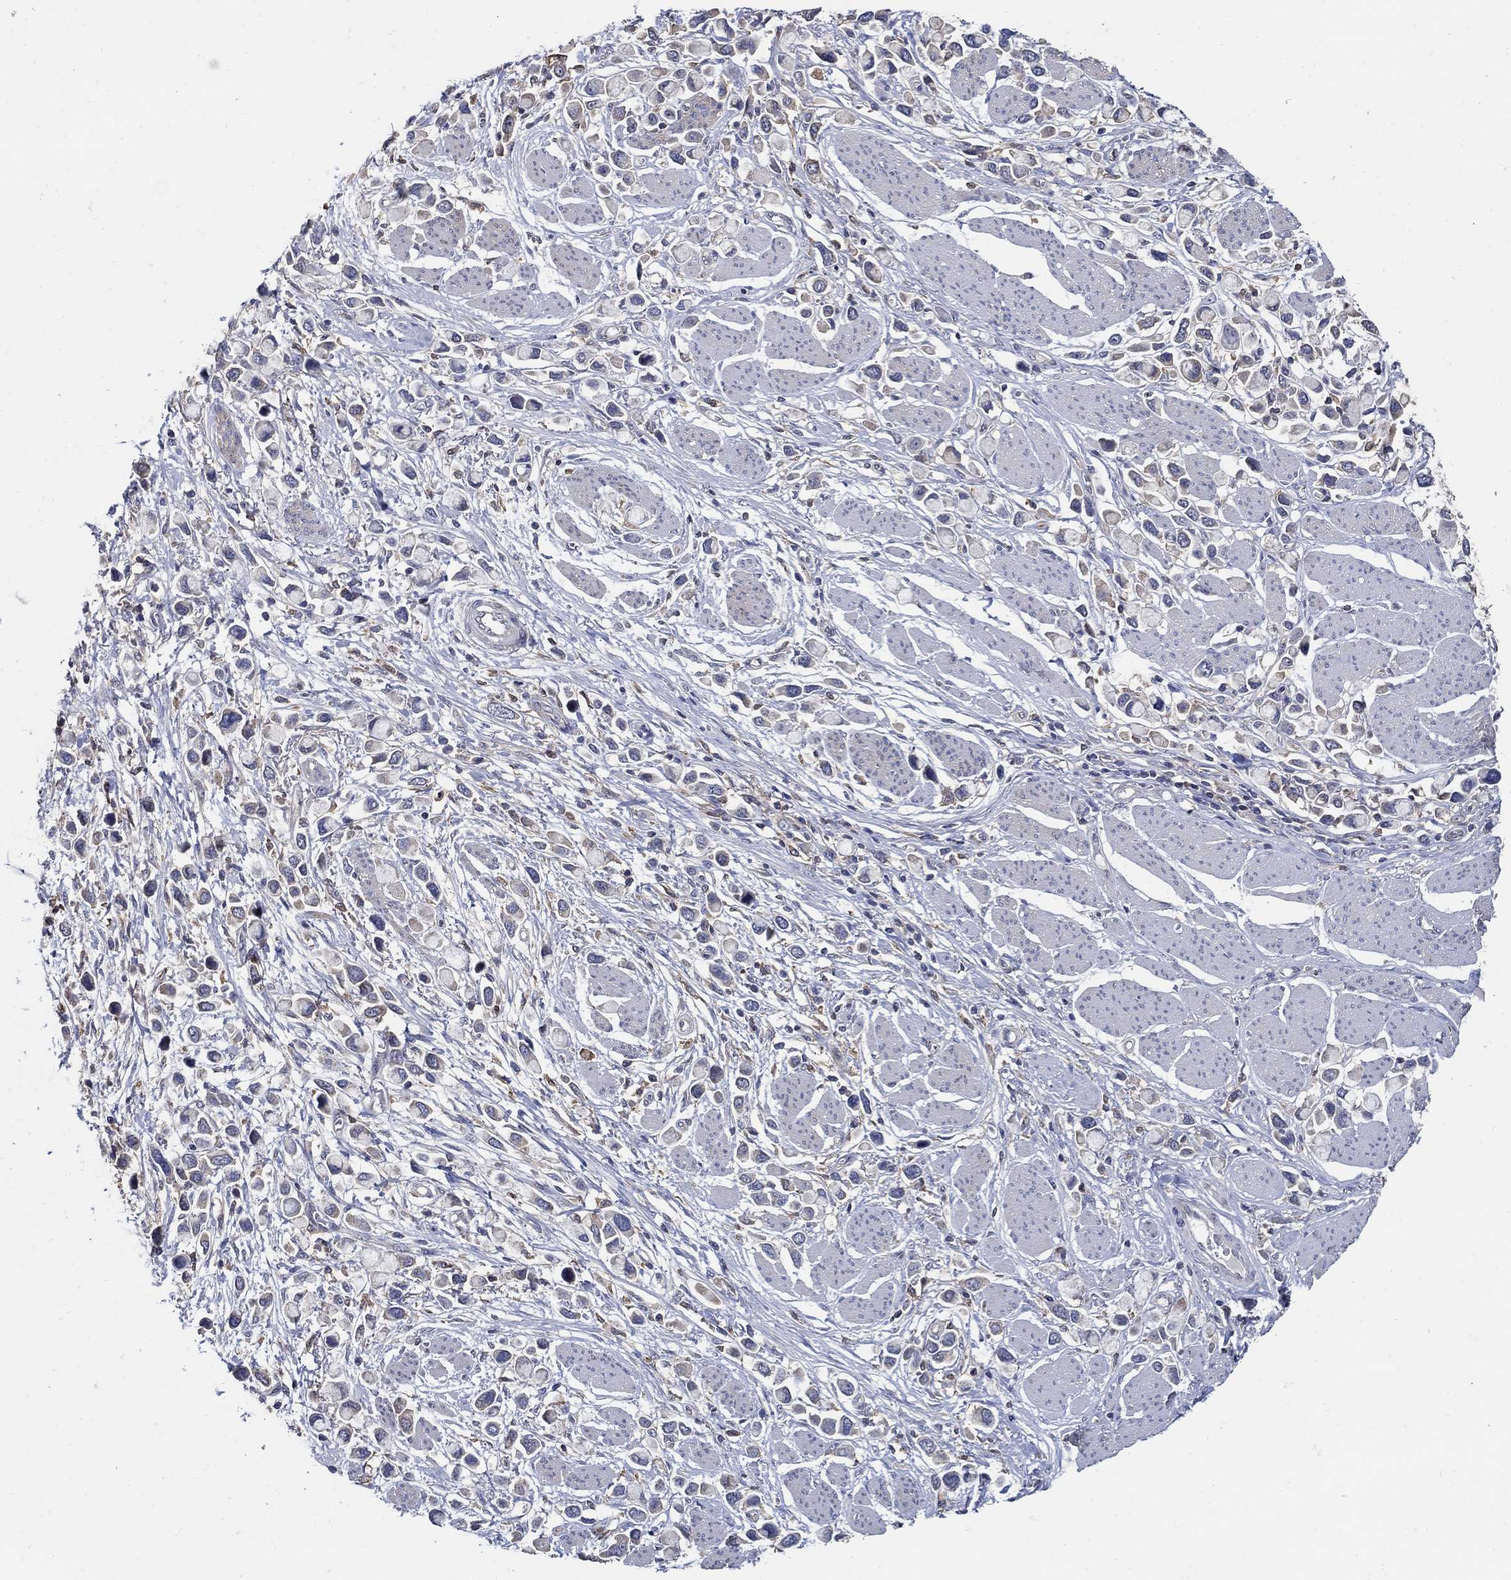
{"staining": {"intensity": "negative", "quantity": "none", "location": "none"}, "tissue": "stomach cancer", "cell_type": "Tumor cells", "image_type": "cancer", "snomed": [{"axis": "morphology", "description": "Adenocarcinoma, NOS"}, {"axis": "topography", "description": "Stomach"}], "caption": "Human stomach cancer stained for a protein using immunohistochemistry (IHC) shows no staining in tumor cells.", "gene": "MTHFR", "patient": {"sex": "female", "age": 81}}